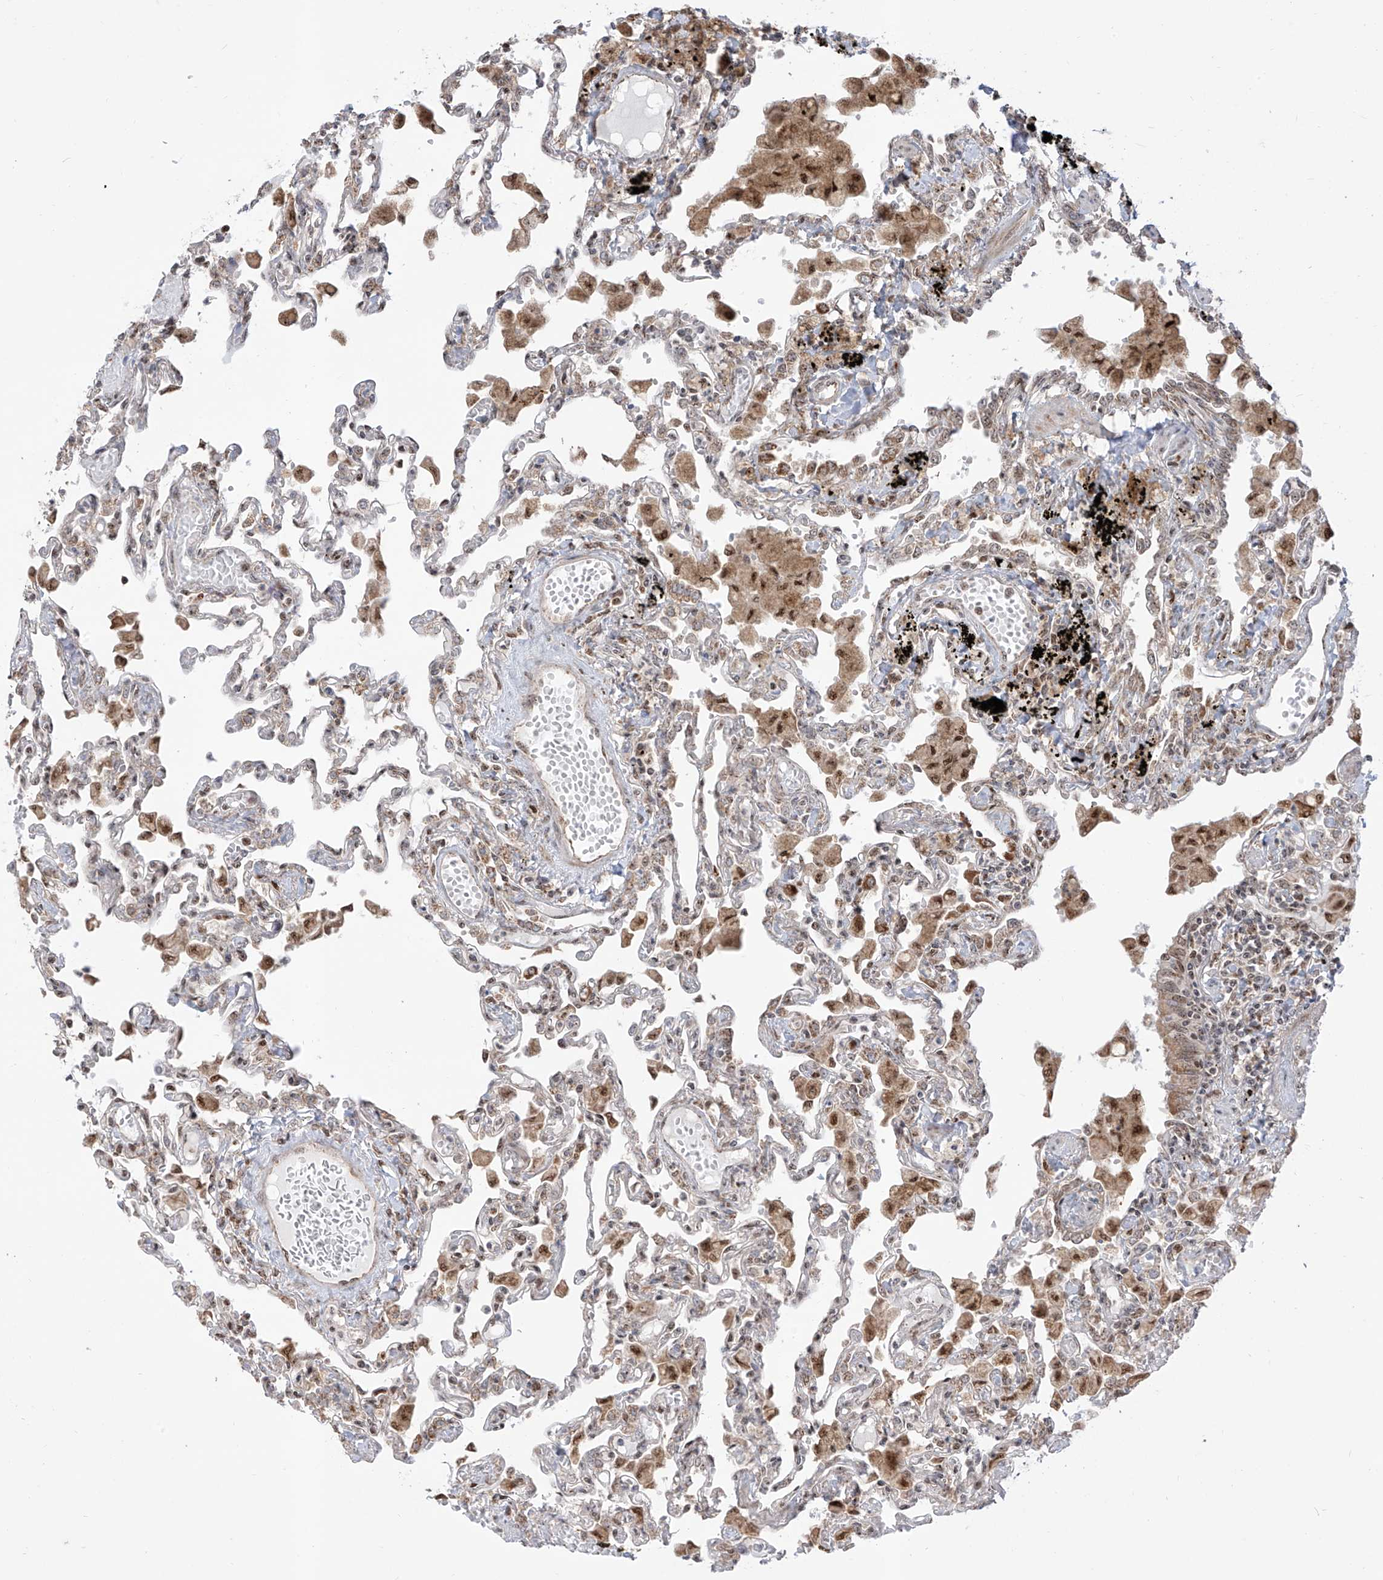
{"staining": {"intensity": "moderate", "quantity": "<25%", "location": "nuclear"}, "tissue": "lung", "cell_type": "Alveolar cells", "image_type": "normal", "snomed": [{"axis": "morphology", "description": "Normal tissue, NOS"}, {"axis": "topography", "description": "Bronchus"}, {"axis": "topography", "description": "Lung"}], "caption": "Lung stained with DAB (3,3'-diaminobenzidine) immunohistochemistry exhibits low levels of moderate nuclear positivity in approximately <25% of alveolar cells. (DAB = brown stain, brightfield microscopy at high magnification).", "gene": "ZBTB8A", "patient": {"sex": "female", "age": 49}}